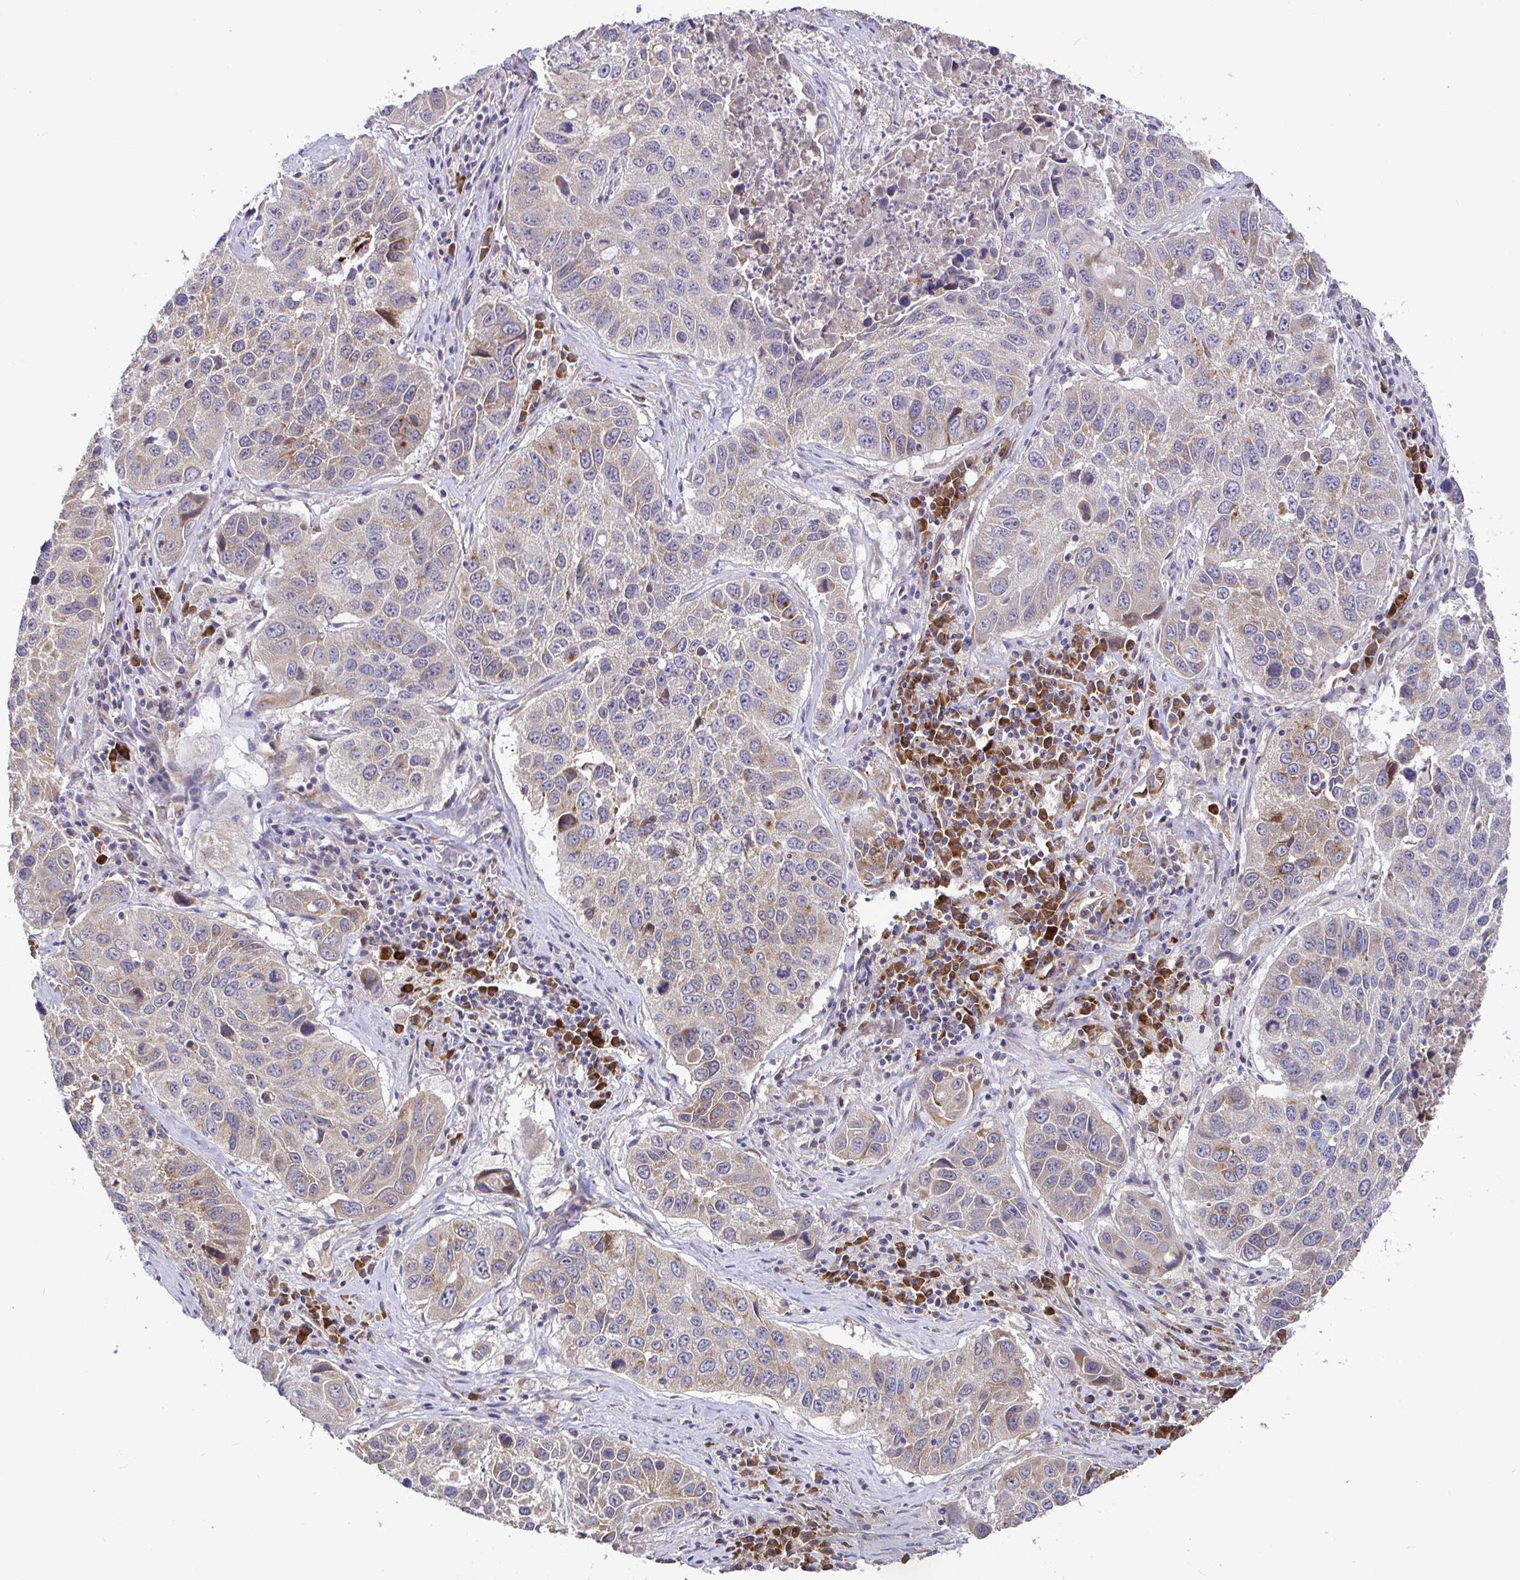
{"staining": {"intensity": "weak", "quantity": "<25%", "location": "cytoplasmic/membranous"}, "tissue": "lung cancer", "cell_type": "Tumor cells", "image_type": "cancer", "snomed": [{"axis": "morphology", "description": "Squamous cell carcinoma, NOS"}, {"axis": "topography", "description": "Lung"}], "caption": "Lung cancer (squamous cell carcinoma) was stained to show a protein in brown. There is no significant positivity in tumor cells. (Immunohistochemistry (ihc), brightfield microscopy, high magnification).", "gene": "ELP1", "patient": {"sex": "female", "age": 61}}